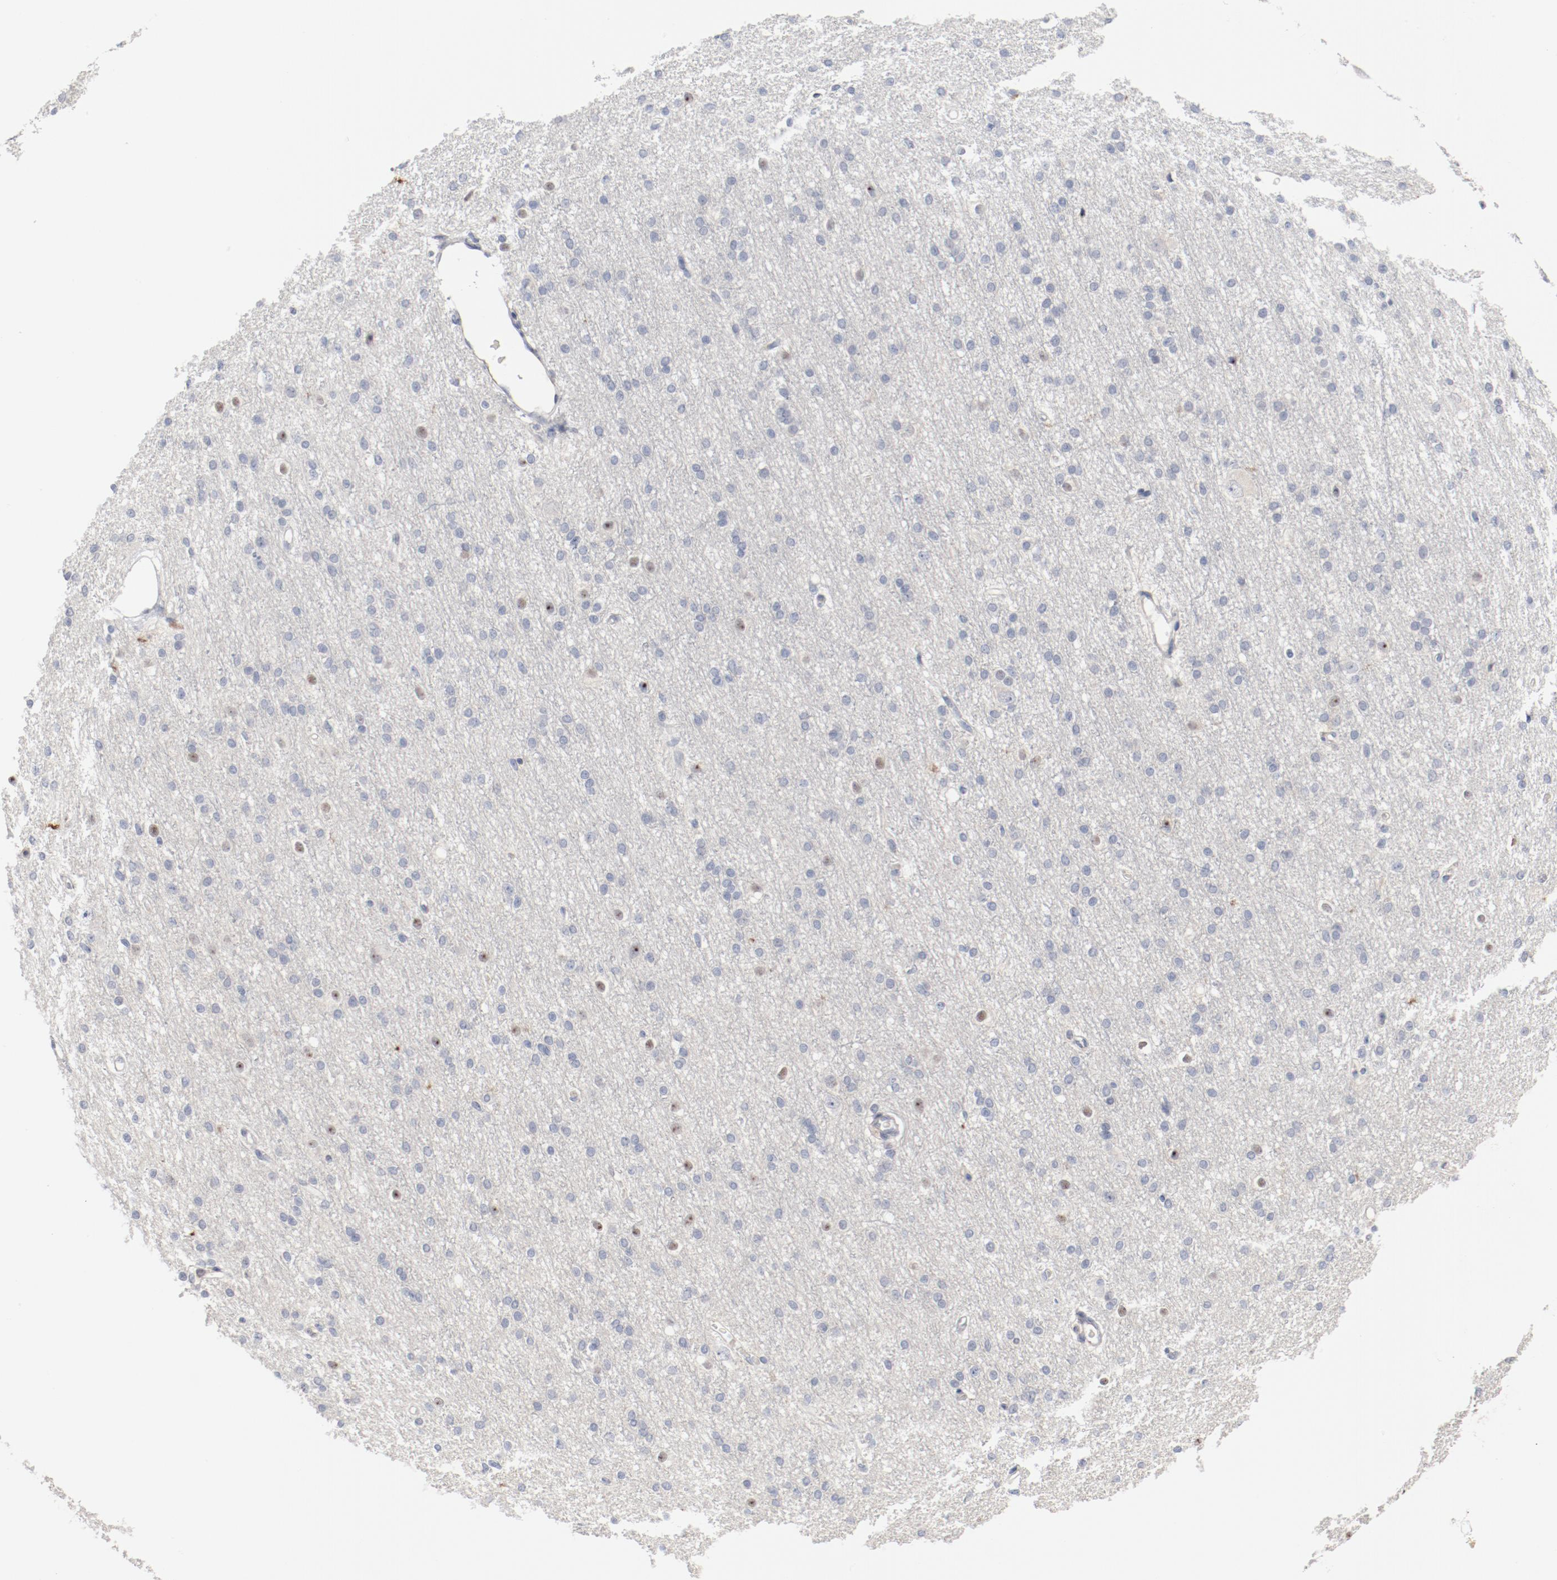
{"staining": {"intensity": "negative", "quantity": "none", "location": "none"}, "tissue": "cerebral cortex", "cell_type": "Endothelial cells", "image_type": "normal", "snomed": [{"axis": "morphology", "description": "Normal tissue, NOS"}, {"axis": "morphology", "description": "Inflammation, NOS"}, {"axis": "topography", "description": "Cerebral cortex"}], "caption": "Endothelial cells show no significant staining in unremarkable cerebral cortex. Brightfield microscopy of IHC stained with DAB (3,3'-diaminobenzidine) (brown) and hematoxylin (blue), captured at high magnification.", "gene": "CDK1", "patient": {"sex": "male", "age": 6}}